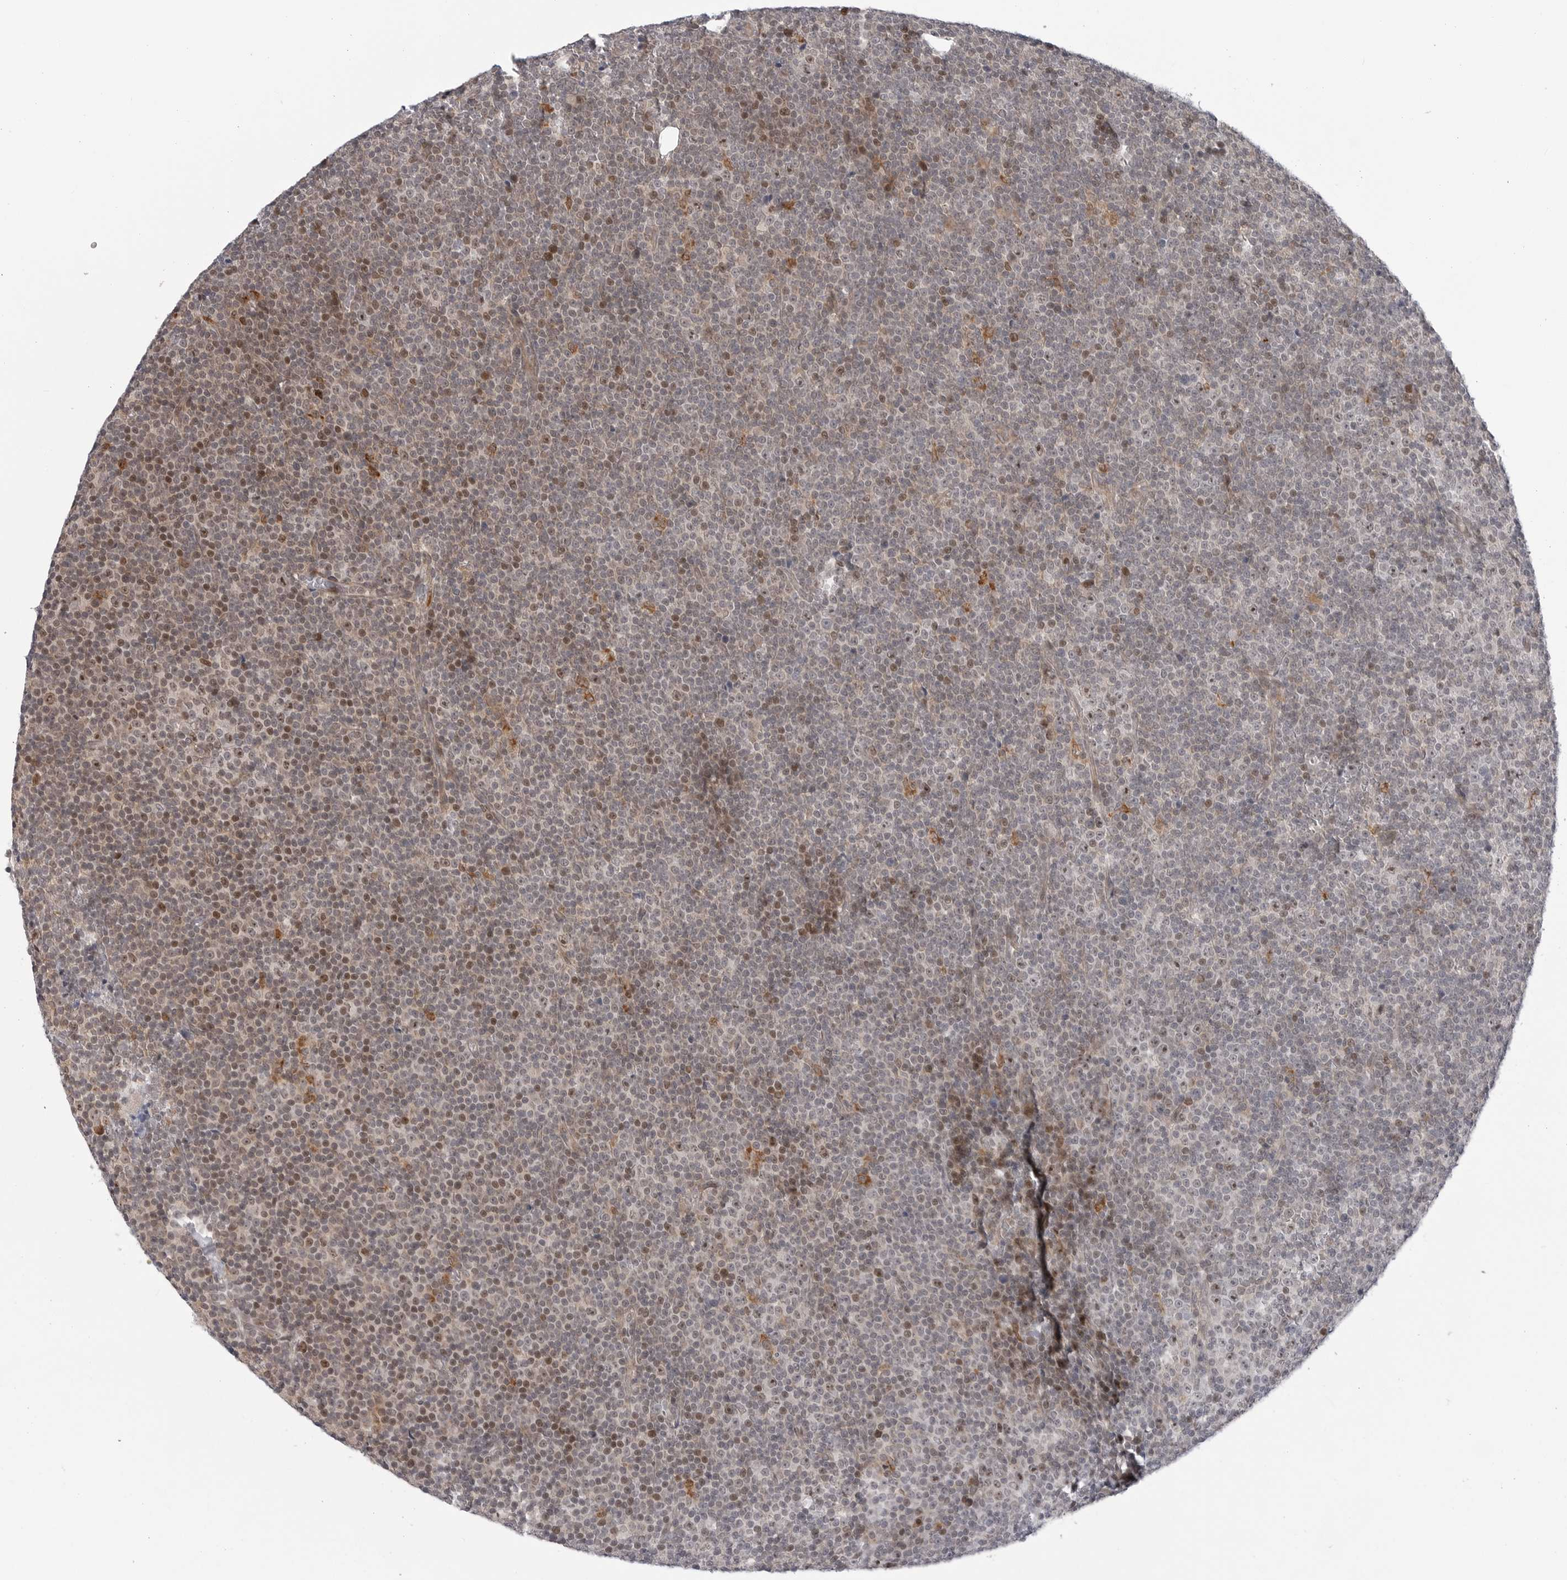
{"staining": {"intensity": "moderate", "quantity": ">75%", "location": "cytoplasmic/membranous,nuclear"}, "tissue": "lymphoma", "cell_type": "Tumor cells", "image_type": "cancer", "snomed": [{"axis": "morphology", "description": "Malignant lymphoma, non-Hodgkin's type, Low grade"}, {"axis": "topography", "description": "Lymph node"}], "caption": "Immunohistochemical staining of human lymphoma reveals medium levels of moderate cytoplasmic/membranous and nuclear protein positivity in about >75% of tumor cells.", "gene": "FAM135B", "patient": {"sex": "female", "age": 67}}